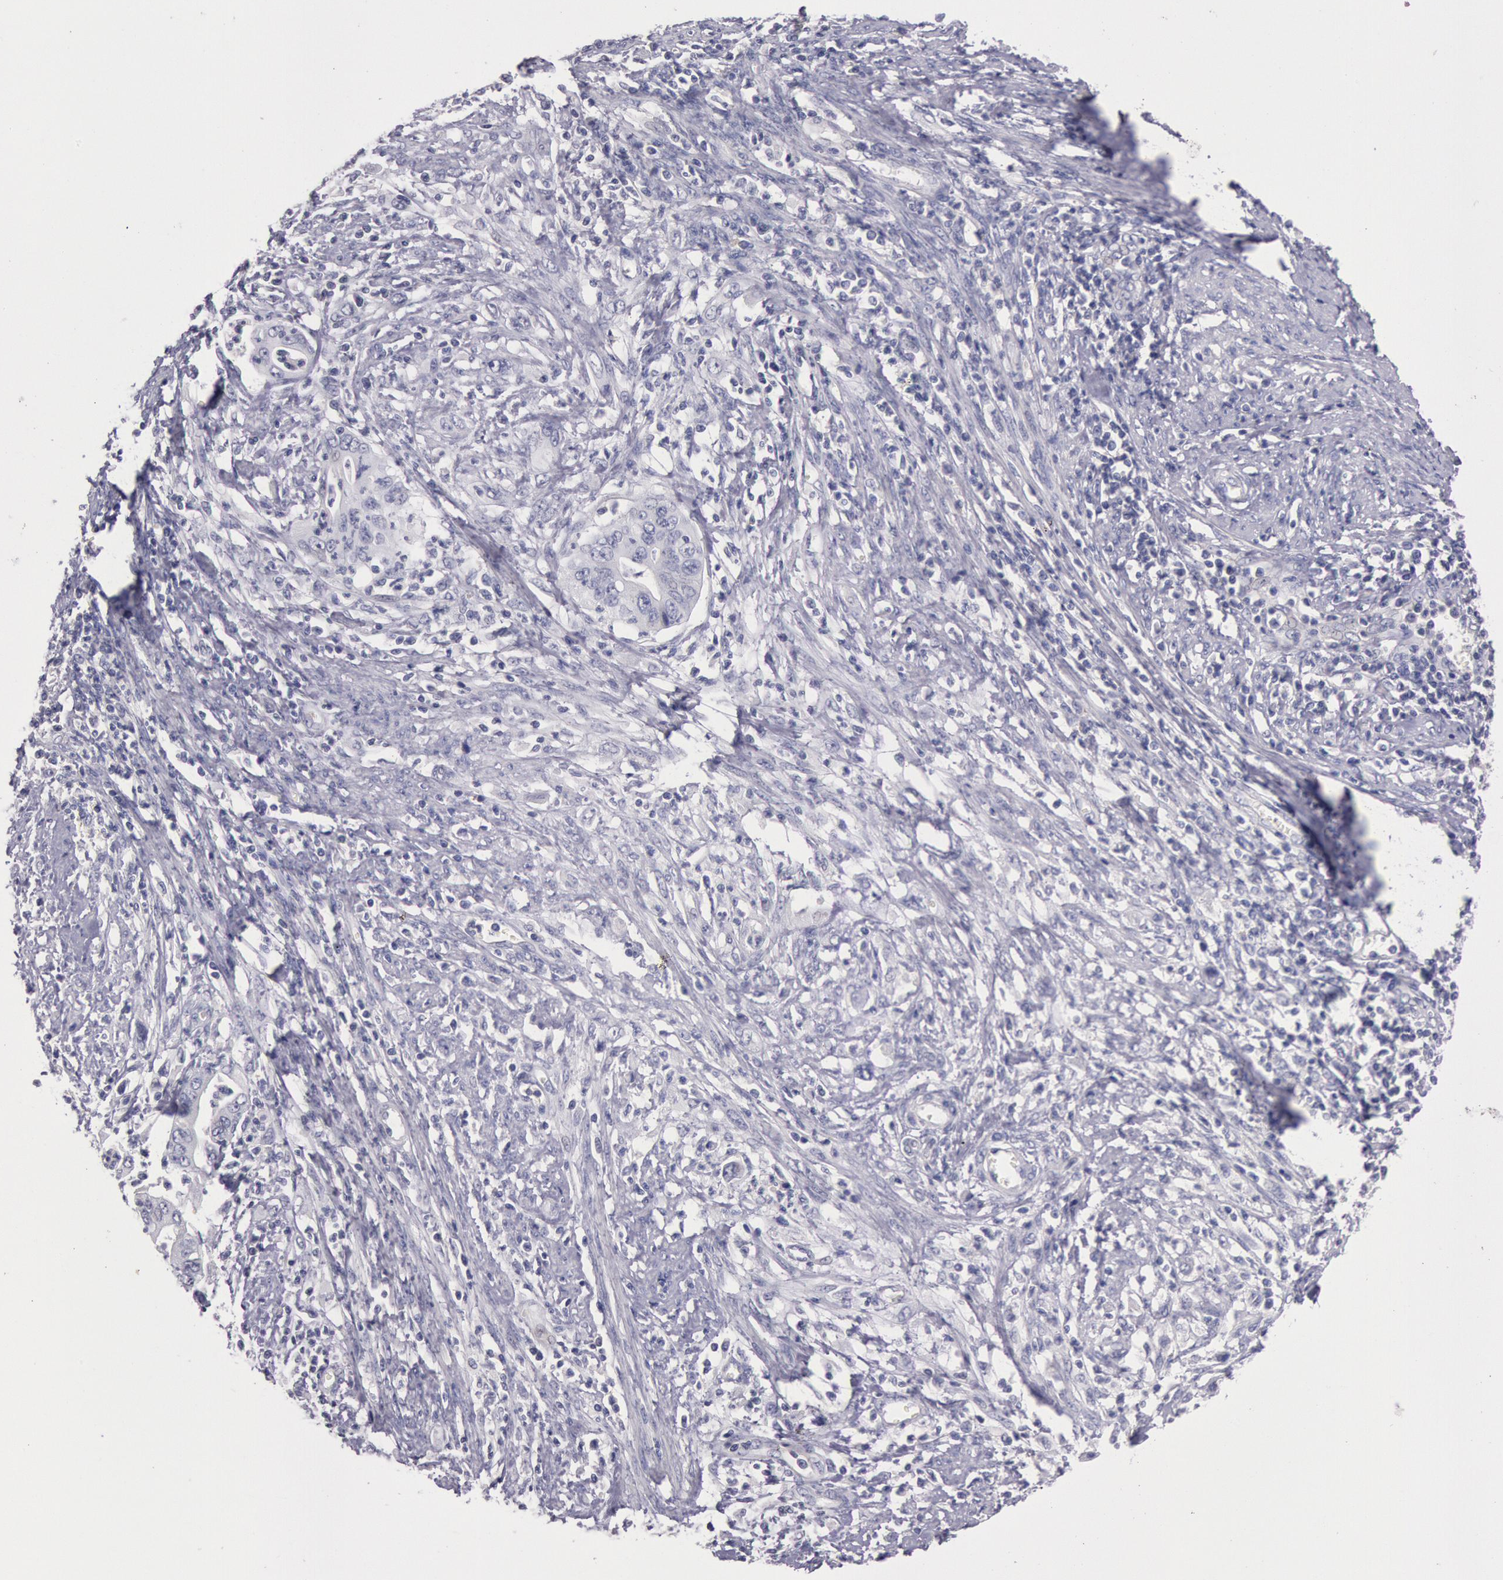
{"staining": {"intensity": "negative", "quantity": "none", "location": "none"}, "tissue": "cervical cancer", "cell_type": "Tumor cells", "image_type": "cancer", "snomed": [{"axis": "morphology", "description": "Normal tissue, NOS"}, {"axis": "morphology", "description": "Adenocarcinoma, NOS"}, {"axis": "topography", "description": "Cervix"}], "caption": "A high-resolution histopathology image shows IHC staining of cervical adenocarcinoma, which reveals no significant expression in tumor cells.", "gene": "TRIB2", "patient": {"sex": "female", "age": 34}}